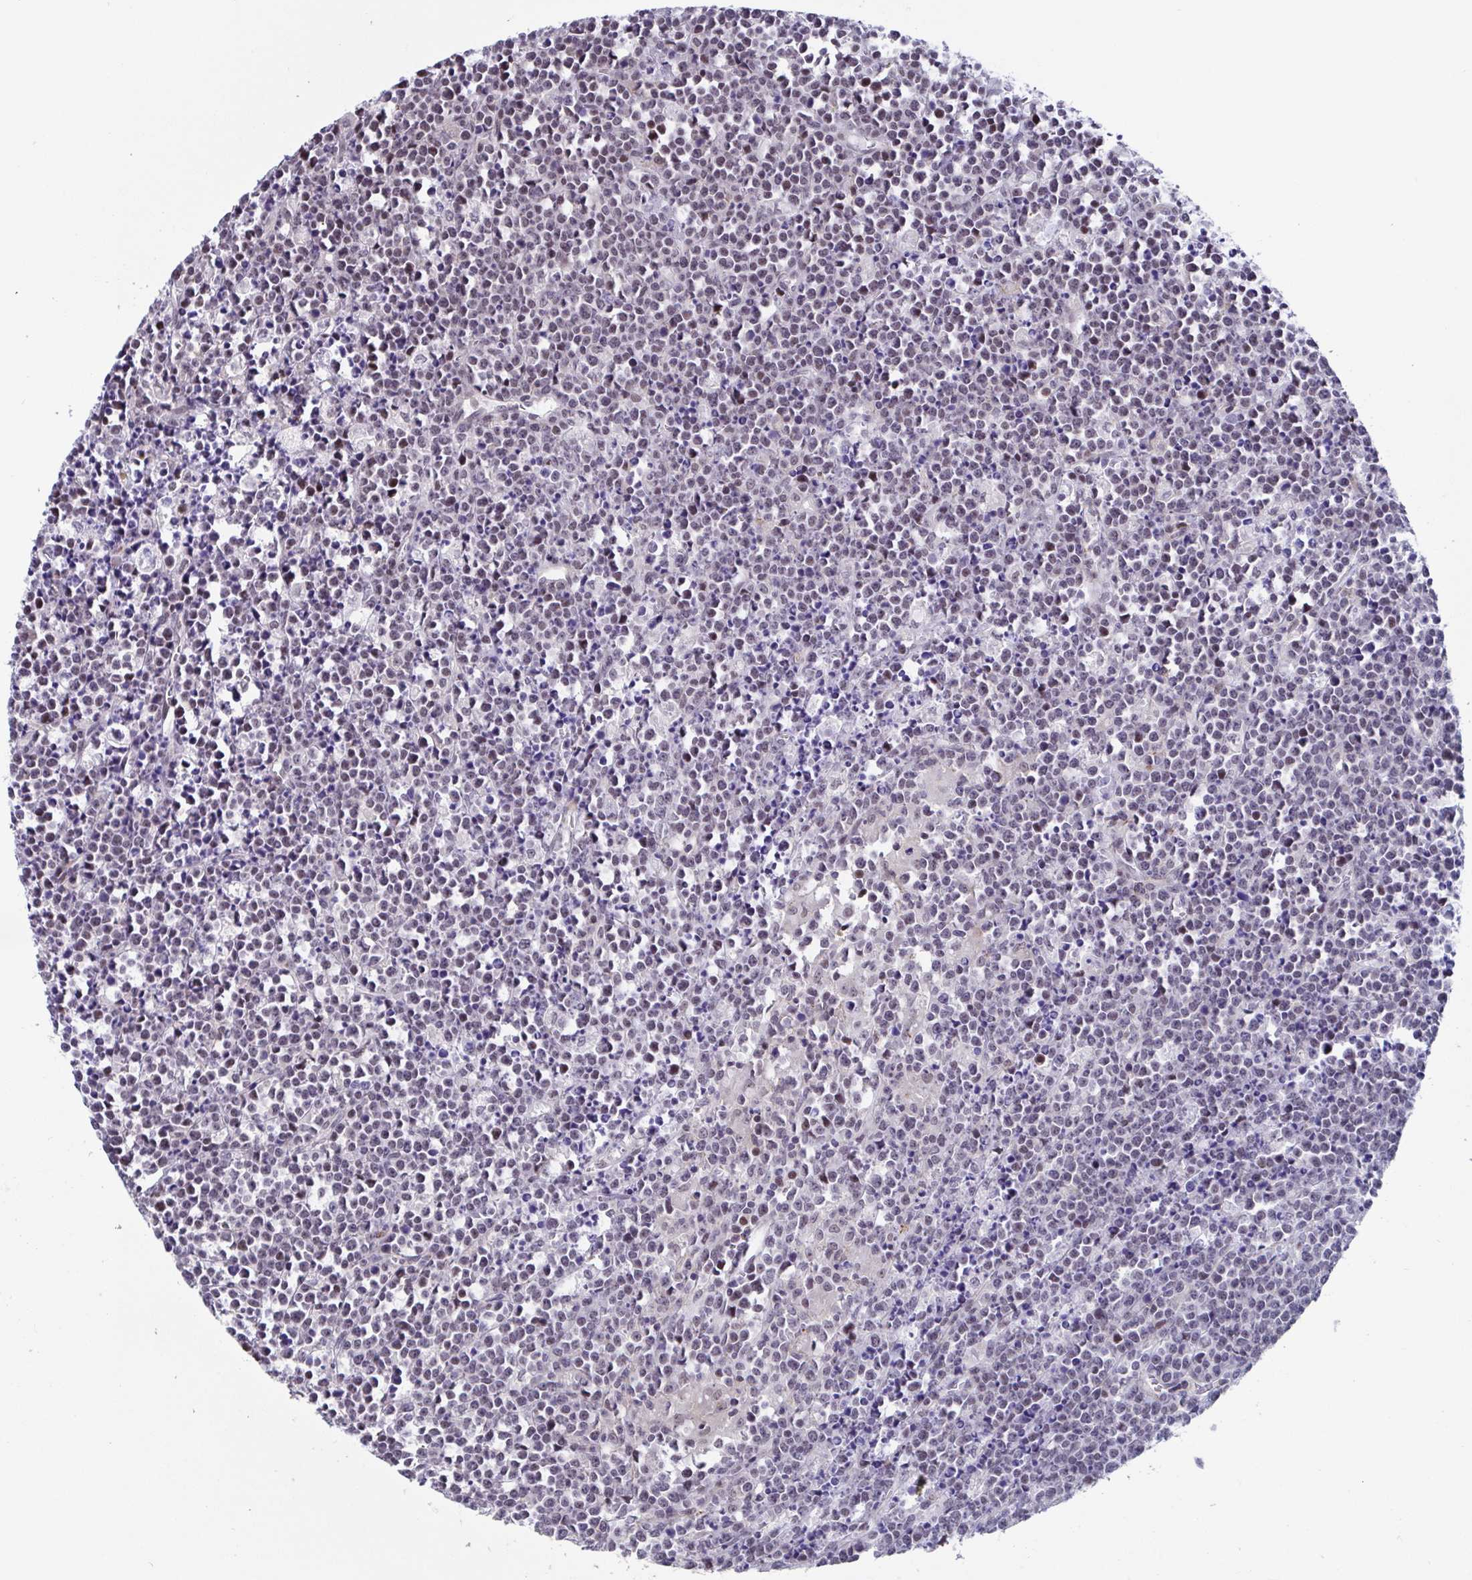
{"staining": {"intensity": "weak", "quantity": "<25%", "location": "nuclear"}, "tissue": "lymphoma", "cell_type": "Tumor cells", "image_type": "cancer", "snomed": [{"axis": "morphology", "description": "Malignant lymphoma, non-Hodgkin's type, High grade"}, {"axis": "topography", "description": "Ovary"}], "caption": "High-grade malignant lymphoma, non-Hodgkin's type stained for a protein using immunohistochemistry (IHC) exhibits no positivity tumor cells.", "gene": "WDR72", "patient": {"sex": "female", "age": 56}}